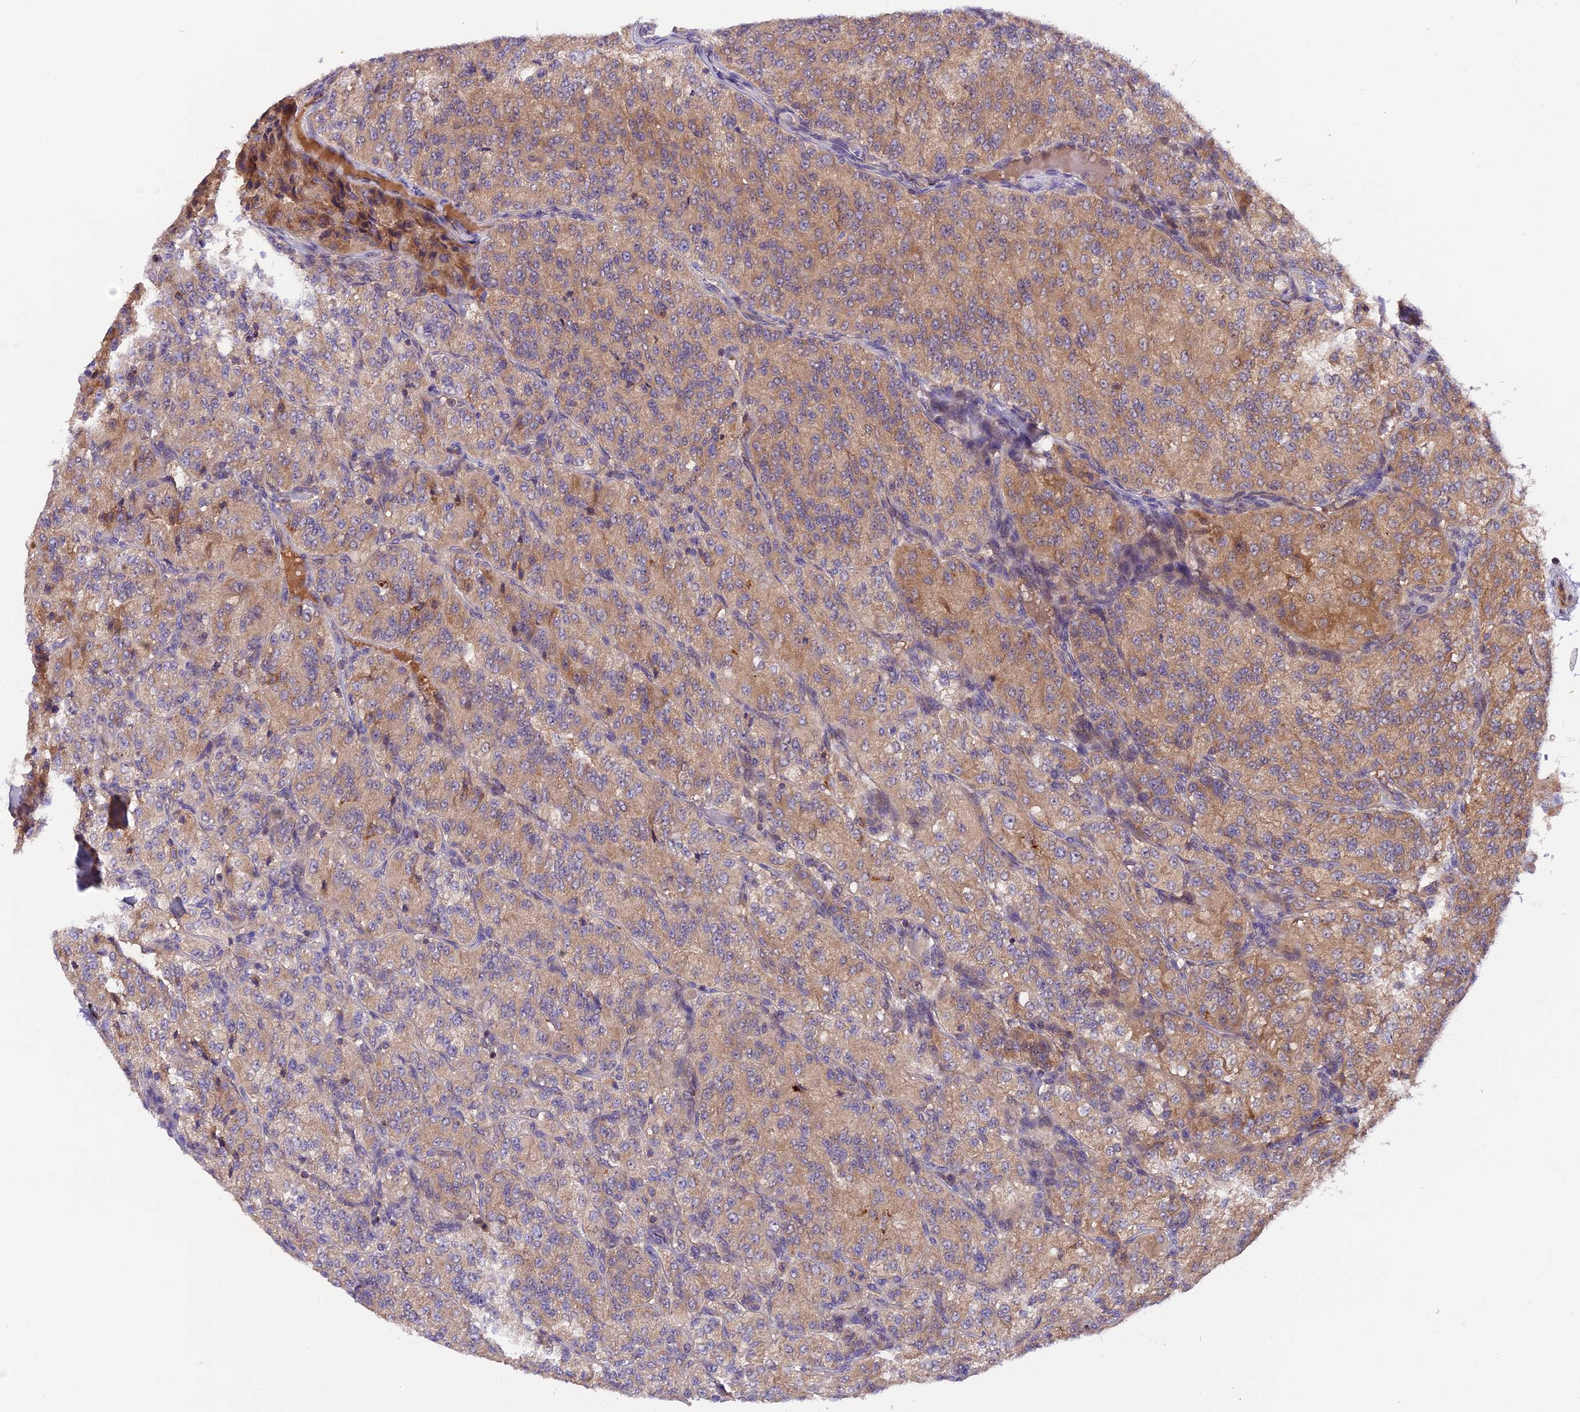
{"staining": {"intensity": "moderate", "quantity": ">75%", "location": "cytoplasmic/membranous"}, "tissue": "renal cancer", "cell_type": "Tumor cells", "image_type": "cancer", "snomed": [{"axis": "morphology", "description": "Adenocarcinoma, NOS"}, {"axis": "topography", "description": "Kidney"}], "caption": "Renal adenocarcinoma tissue reveals moderate cytoplasmic/membranous staining in approximately >75% of tumor cells, visualized by immunohistochemistry.", "gene": "MARK4", "patient": {"sex": "female", "age": 63}}